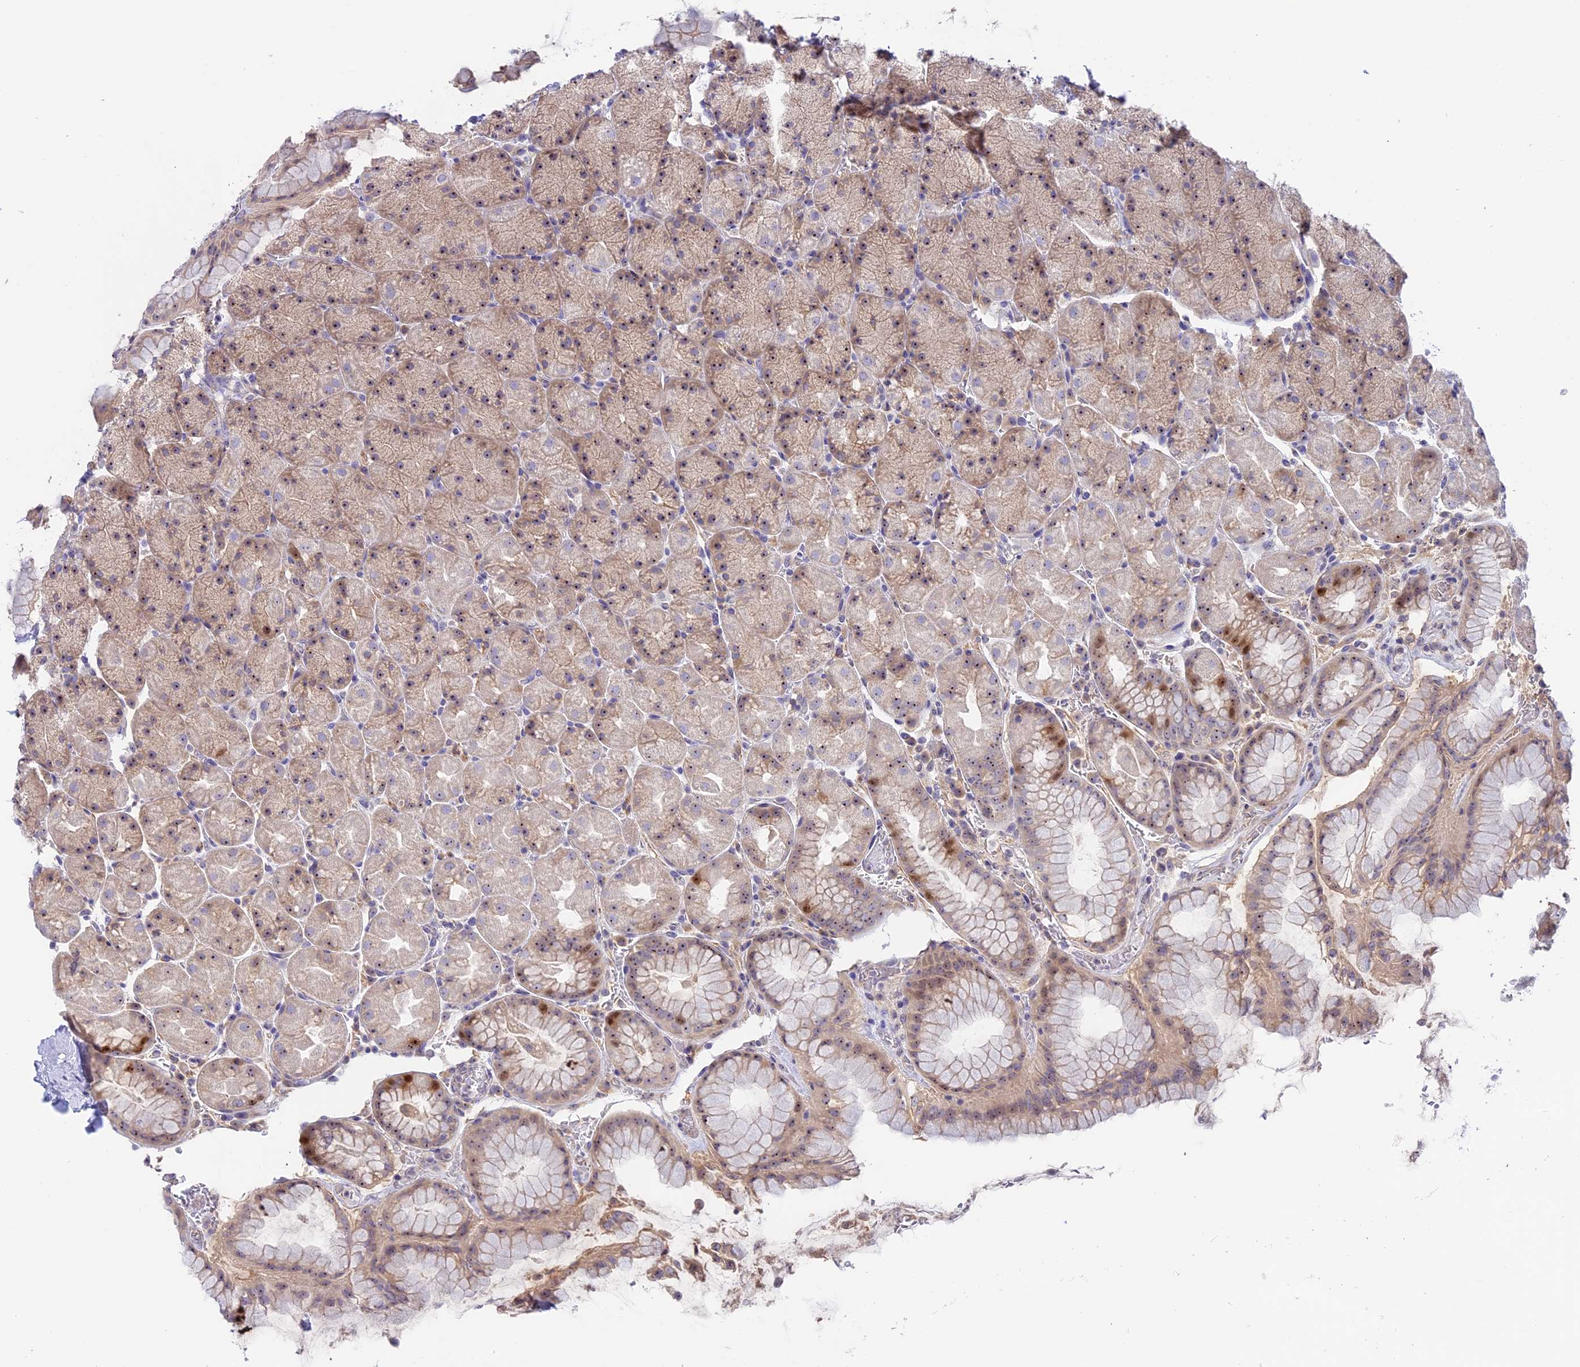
{"staining": {"intensity": "moderate", "quantity": "25%-75%", "location": "cytoplasmic/membranous,nuclear"}, "tissue": "stomach", "cell_type": "Glandular cells", "image_type": "normal", "snomed": [{"axis": "morphology", "description": "Normal tissue, NOS"}, {"axis": "topography", "description": "Stomach, upper"}, {"axis": "topography", "description": "Stomach, lower"}], "caption": "Normal stomach was stained to show a protein in brown. There is medium levels of moderate cytoplasmic/membranous,nuclear staining in approximately 25%-75% of glandular cells. (Brightfield microscopy of DAB IHC at high magnification).", "gene": "RAD51", "patient": {"sex": "male", "age": 67}}